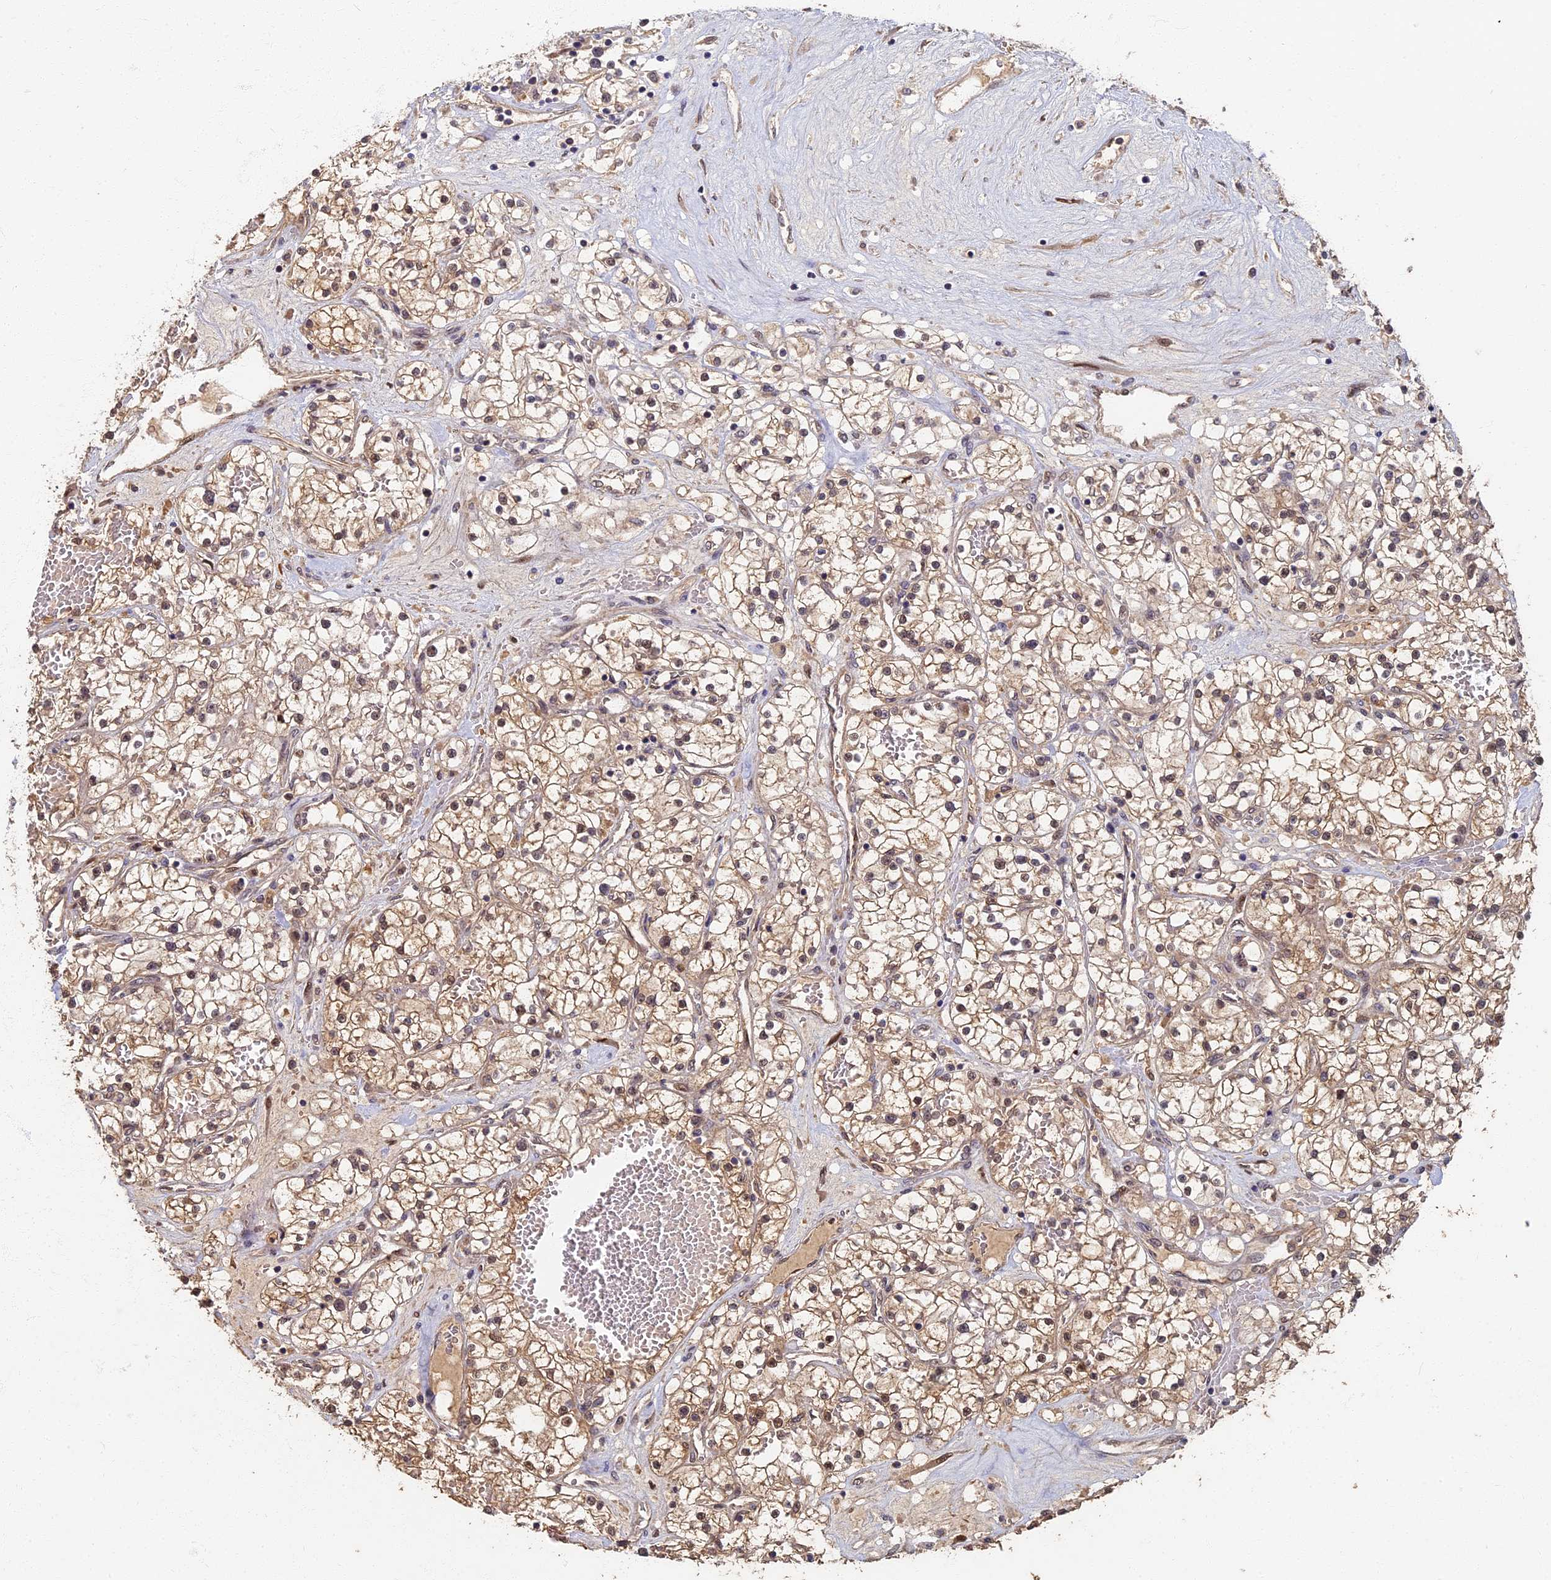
{"staining": {"intensity": "moderate", "quantity": "25%-75%", "location": "cytoplasmic/membranous,nuclear"}, "tissue": "renal cancer", "cell_type": "Tumor cells", "image_type": "cancer", "snomed": [{"axis": "morphology", "description": "Normal tissue, NOS"}, {"axis": "morphology", "description": "Adenocarcinoma, NOS"}, {"axis": "topography", "description": "Kidney"}], "caption": "DAB (3,3'-diaminobenzidine) immunohistochemical staining of human adenocarcinoma (renal) displays moderate cytoplasmic/membranous and nuclear protein positivity in approximately 25%-75% of tumor cells. (DAB (3,3'-diaminobenzidine) IHC, brown staining for protein, blue staining for nuclei).", "gene": "RSPH3", "patient": {"sex": "male", "age": 68}}